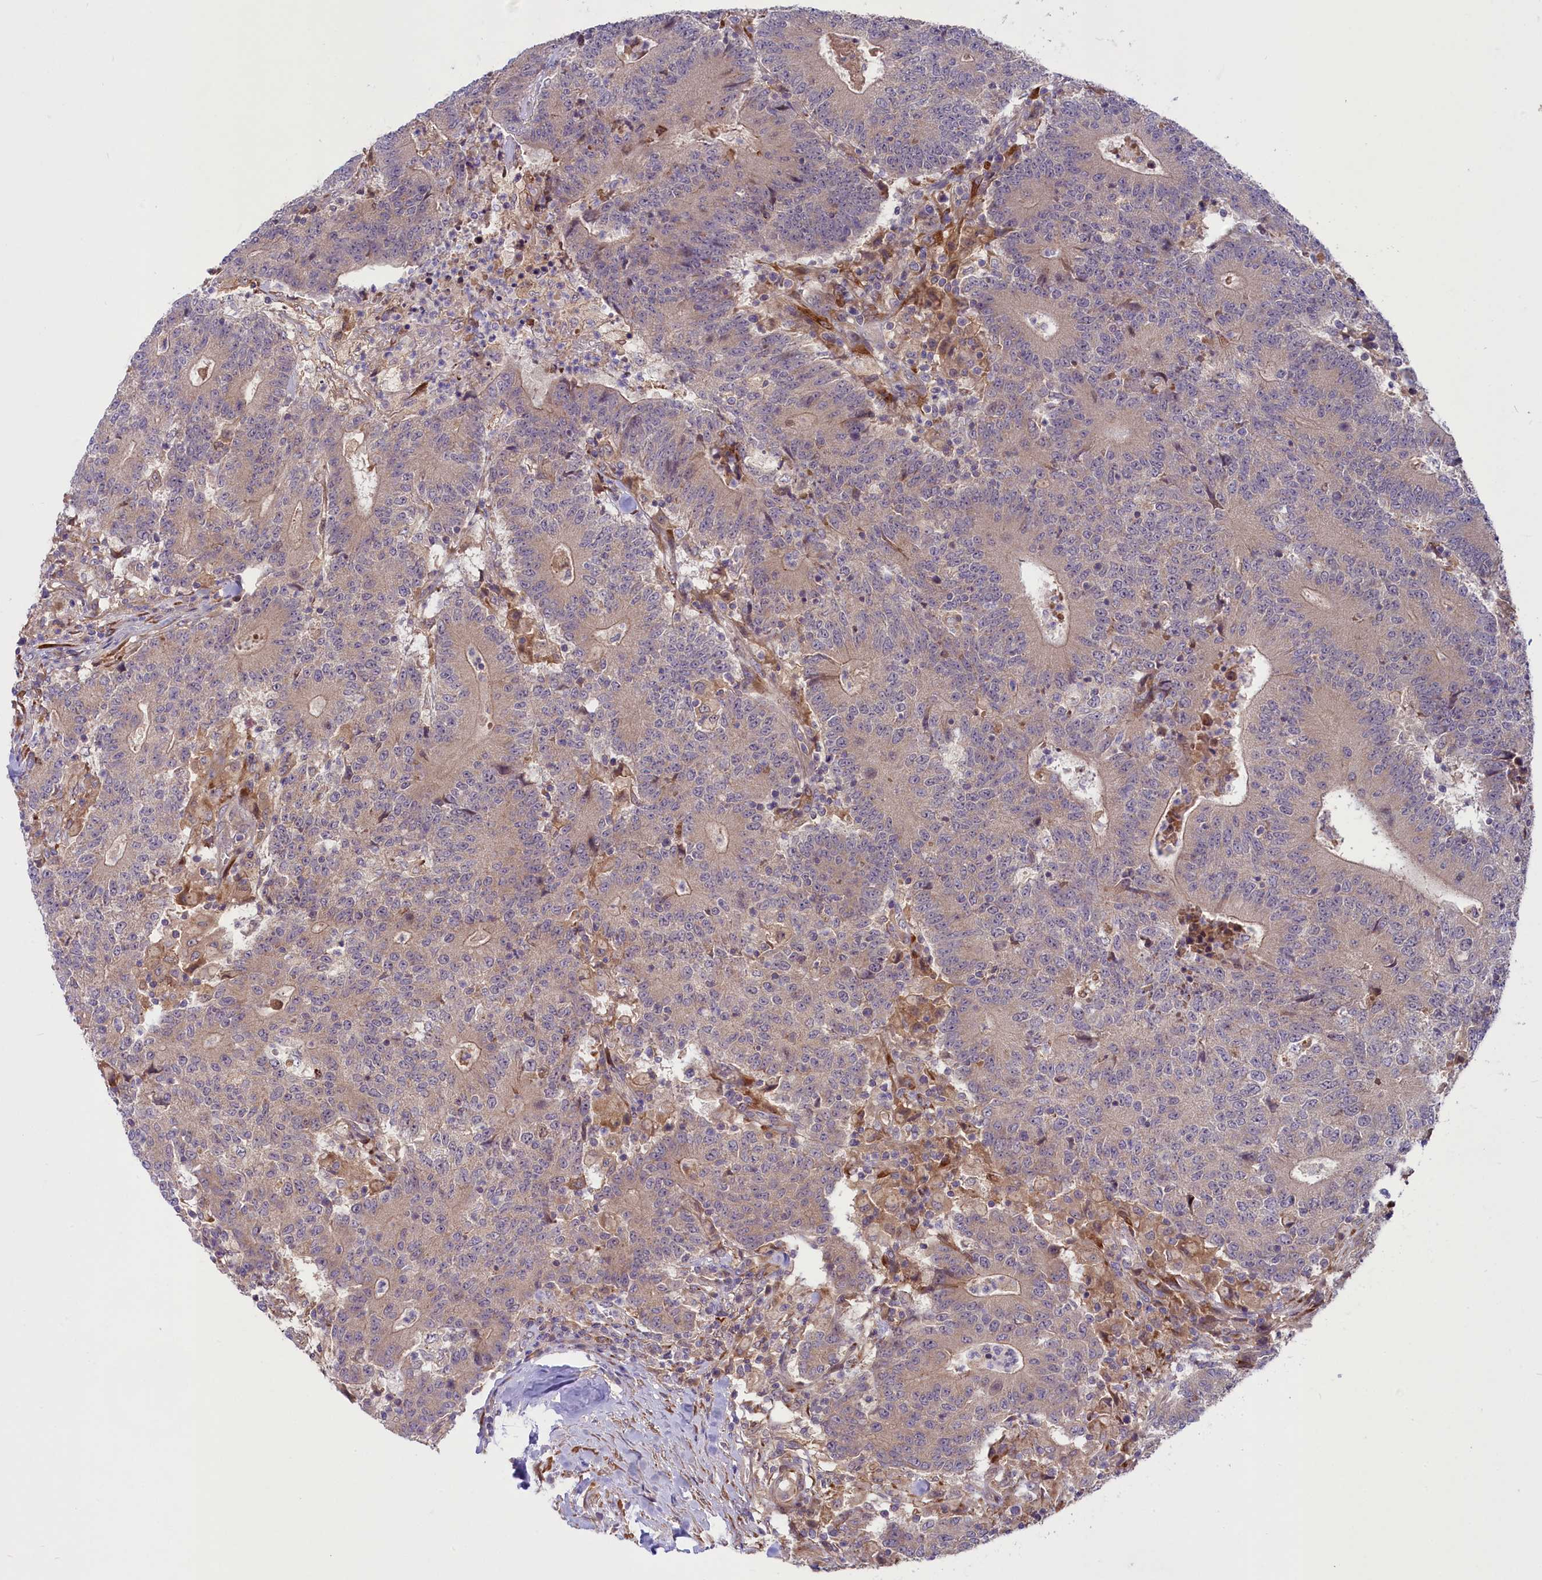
{"staining": {"intensity": "weak", "quantity": "25%-75%", "location": "cytoplasmic/membranous"}, "tissue": "colorectal cancer", "cell_type": "Tumor cells", "image_type": "cancer", "snomed": [{"axis": "morphology", "description": "Adenocarcinoma, NOS"}, {"axis": "topography", "description": "Colon"}], "caption": "This is a photomicrograph of immunohistochemistry staining of colorectal cancer (adenocarcinoma), which shows weak staining in the cytoplasmic/membranous of tumor cells.", "gene": "COG8", "patient": {"sex": "female", "age": 75}}